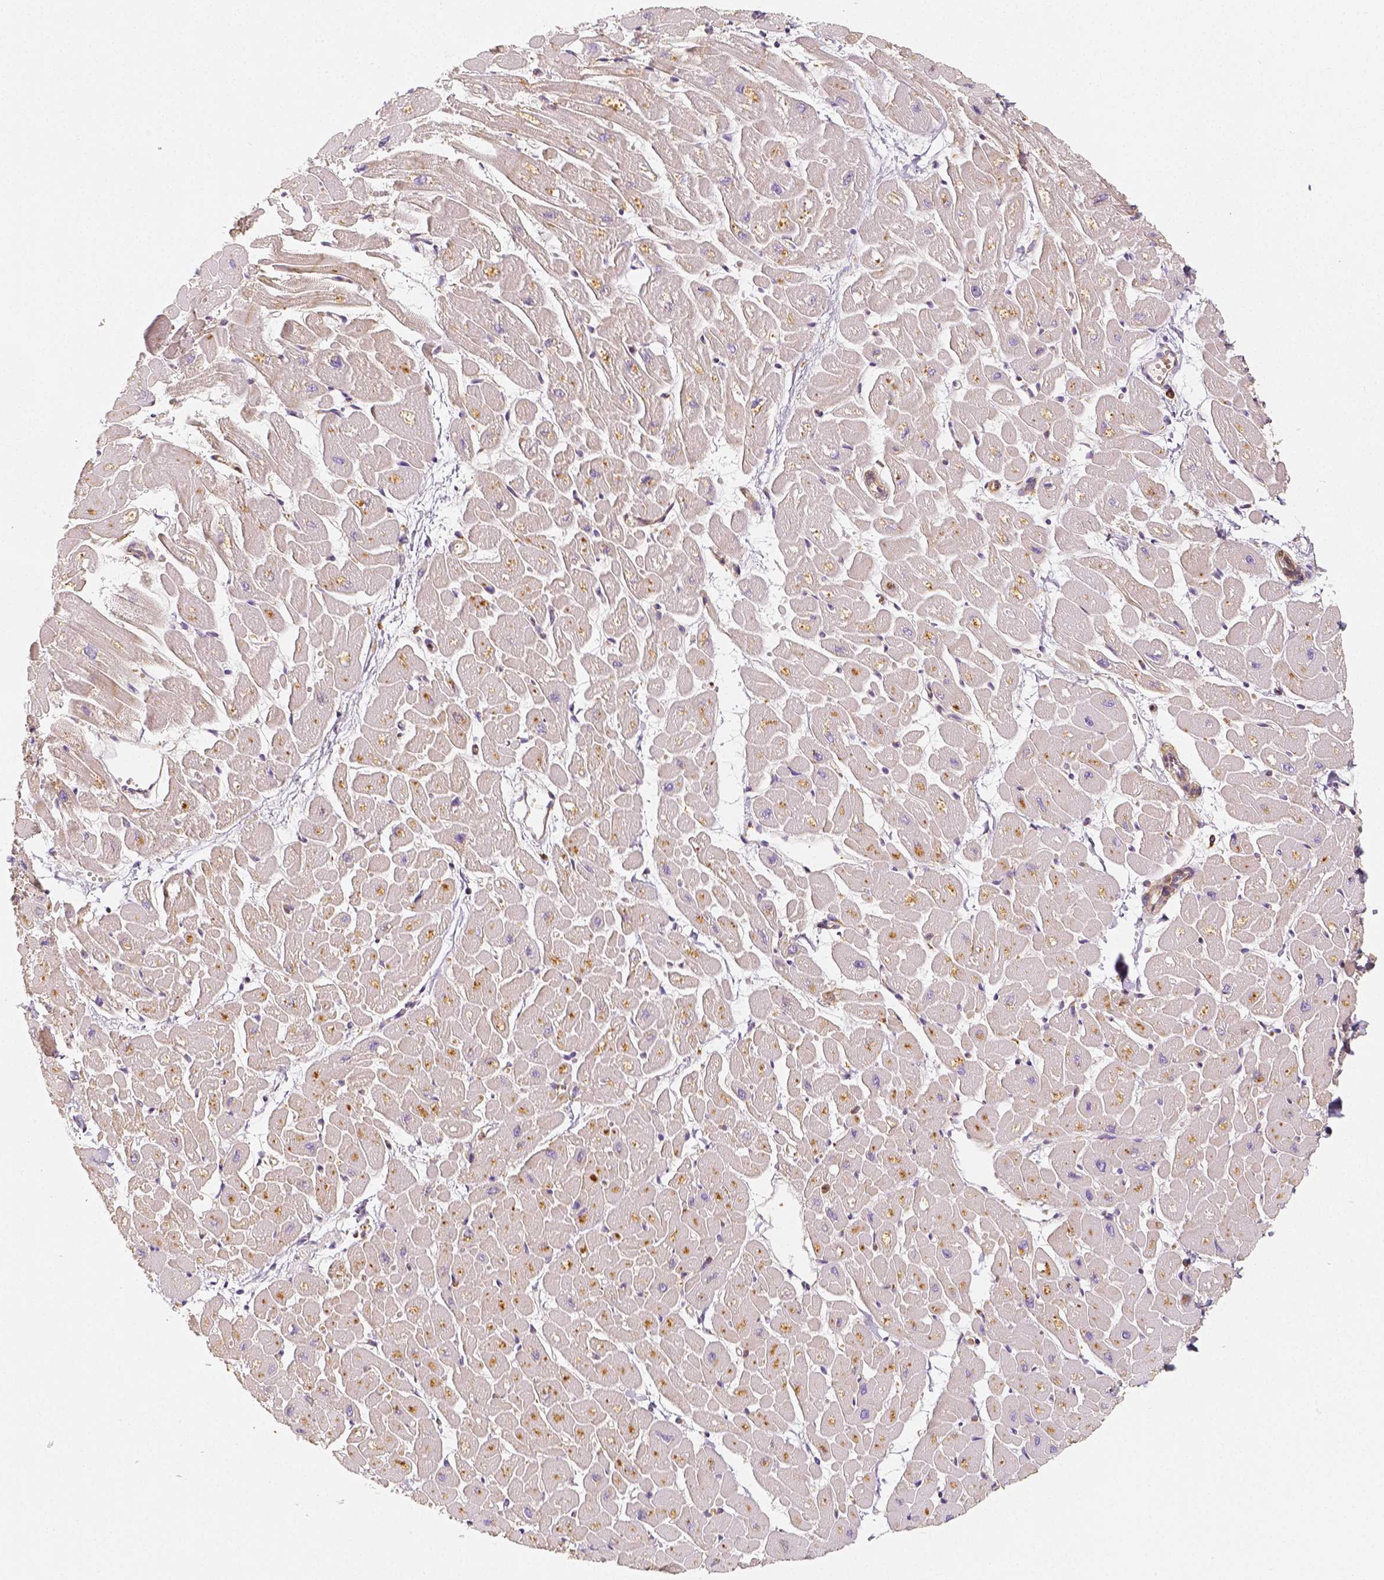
{"staining": {"intensity": "moderate", "quantity": "<25%", "location": "cytoplasmic/membranous"}, "tissue": "heart muscle", "cell_type": "Cardiomyocytes", "image_type": "normal", "snomed": [{"axis": "morphology", "description": "Normal tissue, NOS"}, {"axis": "topography", "description": "Heart"}], "caption": "Heart muscle stained for a protein (brown) displays moderate cytoplasmic/membranous positive staining in approximately <25% of cardiomyocytes.", "gene": "PGAM5", "patient": {"sex": "male", "age": 57}}